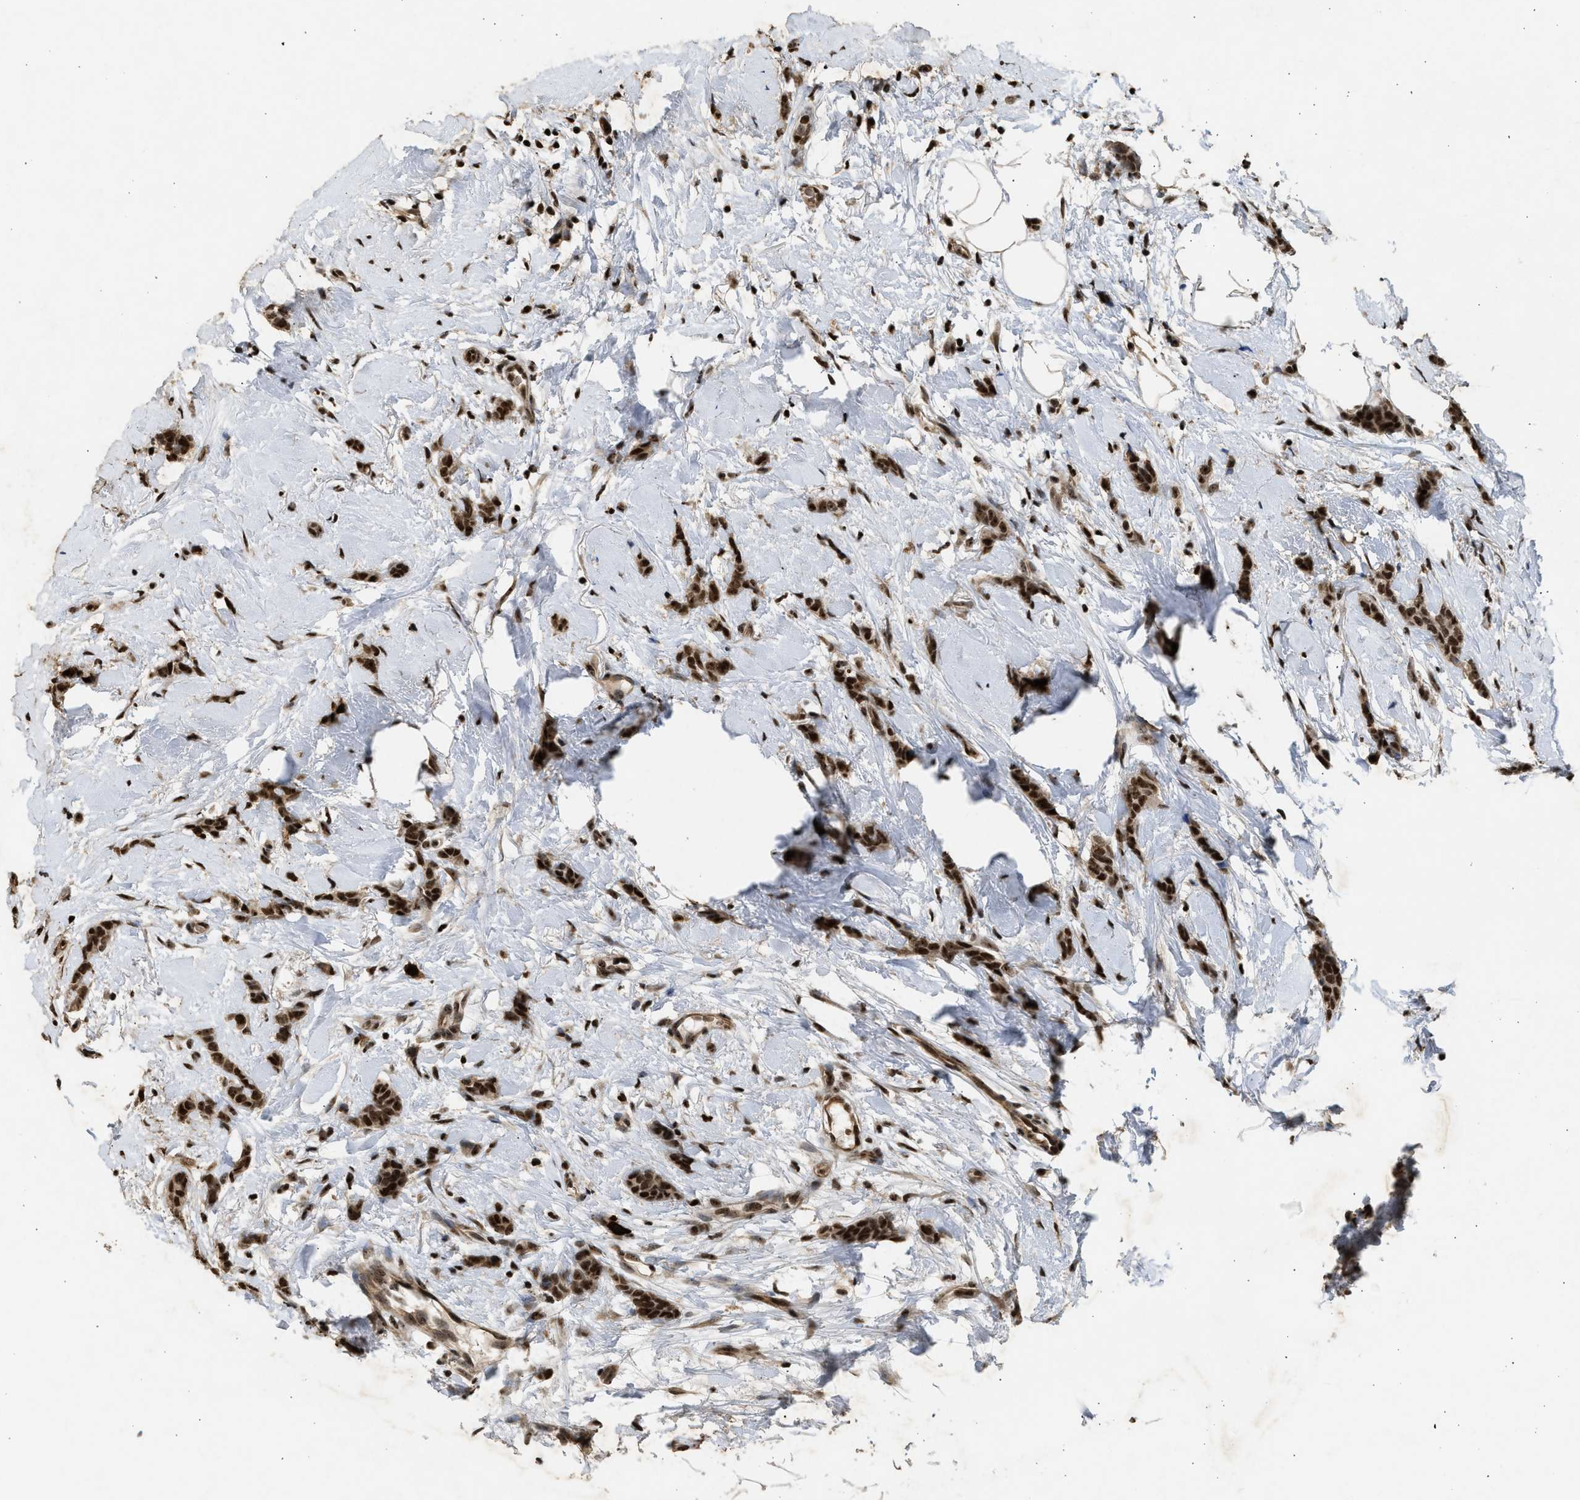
{"staining": {"intensity": "strong", "quantity": ">75%", "location": "cytoplasmic/membranous,nuclear"}, "tissue": "breast cancer", "cell_type": "Tumor cells", "image_type": "cancer", "snomed": [{"axis": "morphology", "description": "Lobular carcinoma"}, {"axis": "topography", "description": "Skin"}, {"axis": "topography", "description": "Breast"}], "caption": "Breast cancer (lobular carcinoma) tissue displays strong cytoplasmic/membranous and nuclear staining in approximately >75% of tumor cells, visualized by immunohistochemistry.", "gene": "TFDP2", "patient": {"sex": "female", "age": 46}}